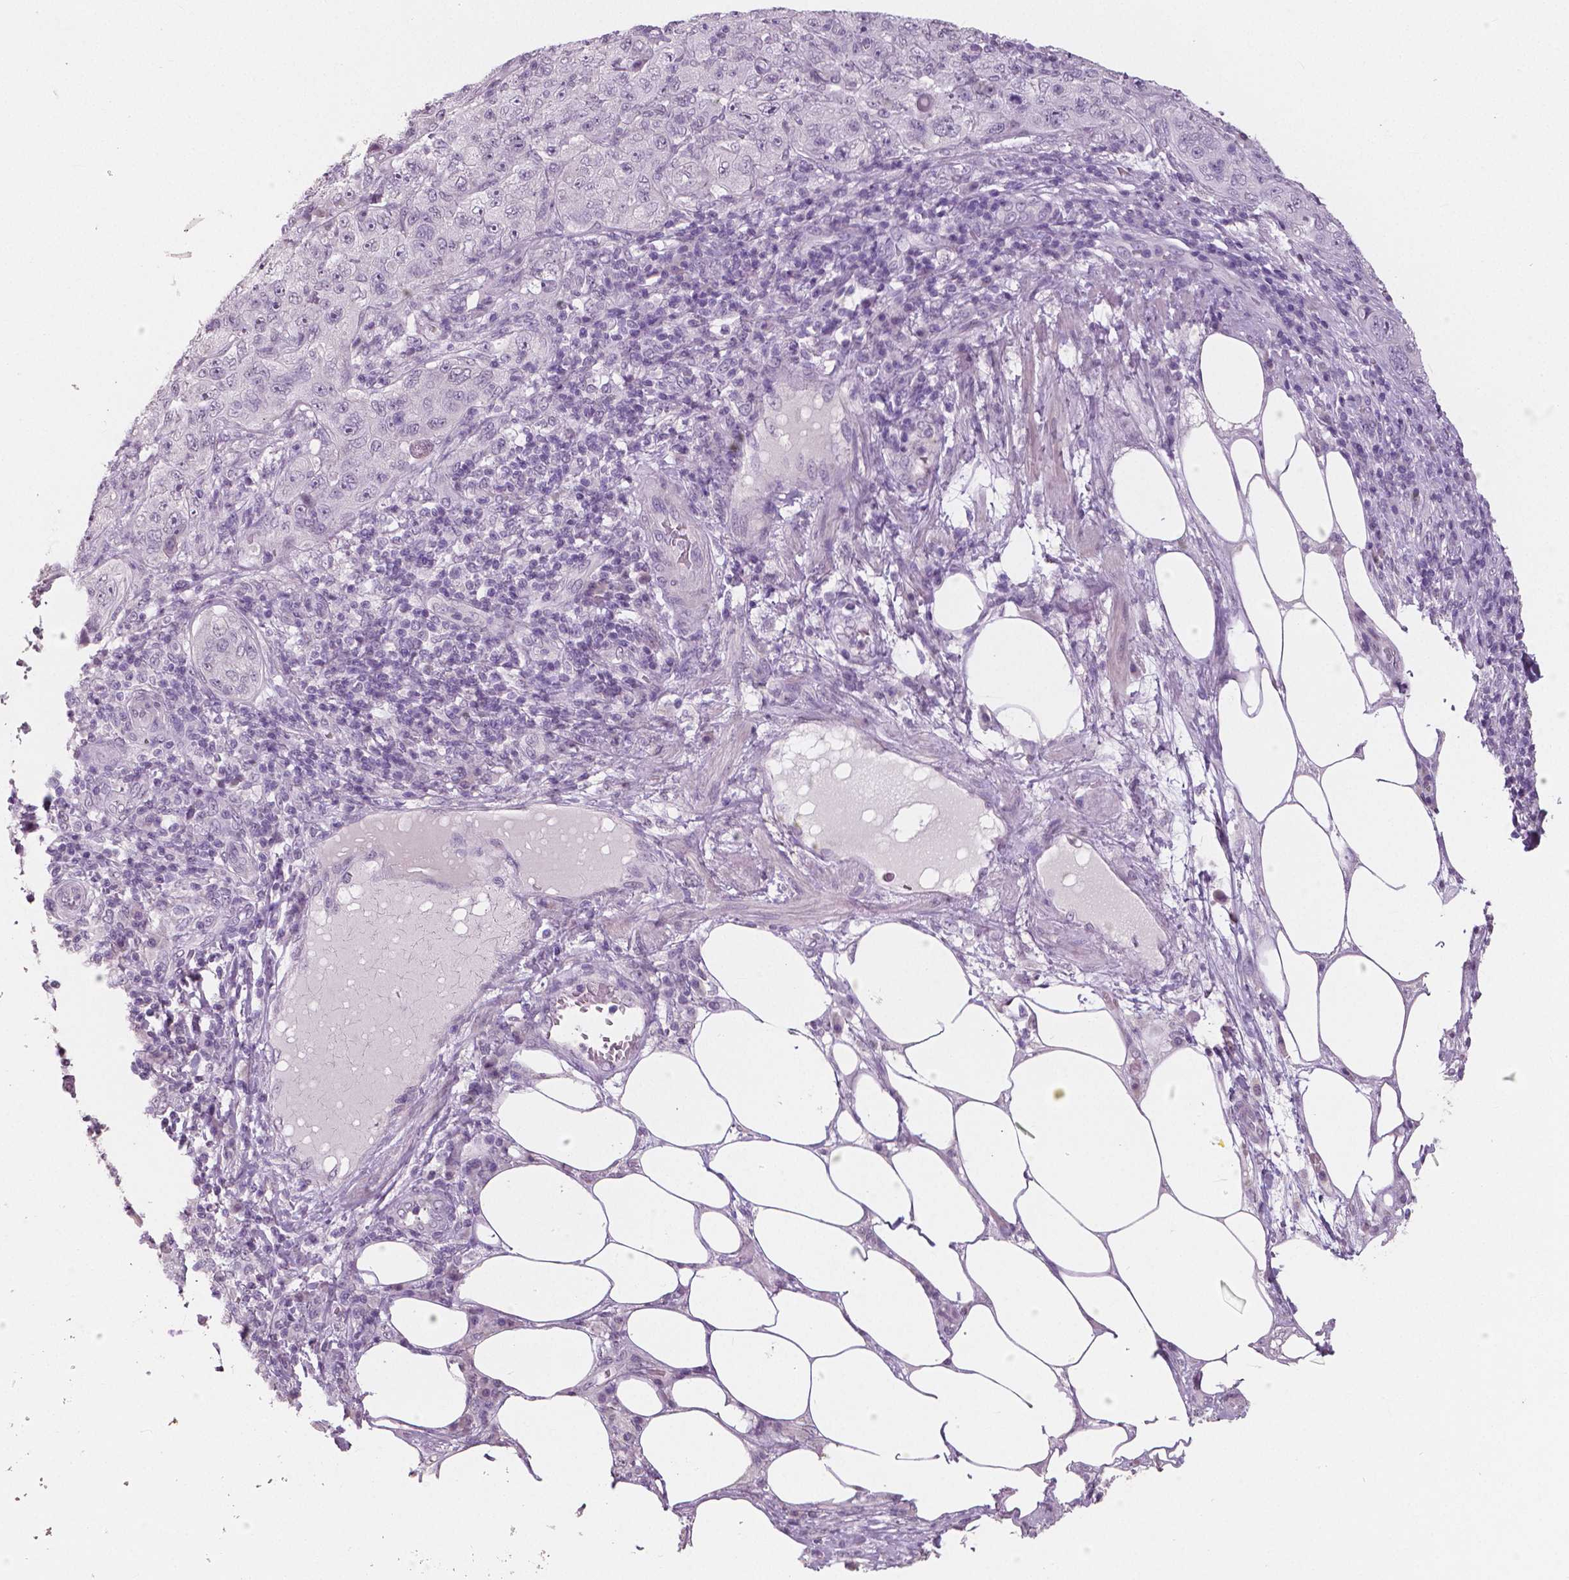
{"staining": {"intensity": "negative", "quantity": "none", "location": "none"}, "tissue": "pancreatic cancer", "cell_type": "Tumor cells", "image_type": "cancer", "snomed": [{"axis": "morphology", "description": "Adenocarcinoma, NOS"}, {"axis": "topography", "description": "Pancreas"}], "caption": "Human pancreatic cancer (adenocarcinoma) stained for a protein using IHC displays no expression in tumor cells.", "gene": "NECAB1", "patient": {"sex": "male", "age": 68}}